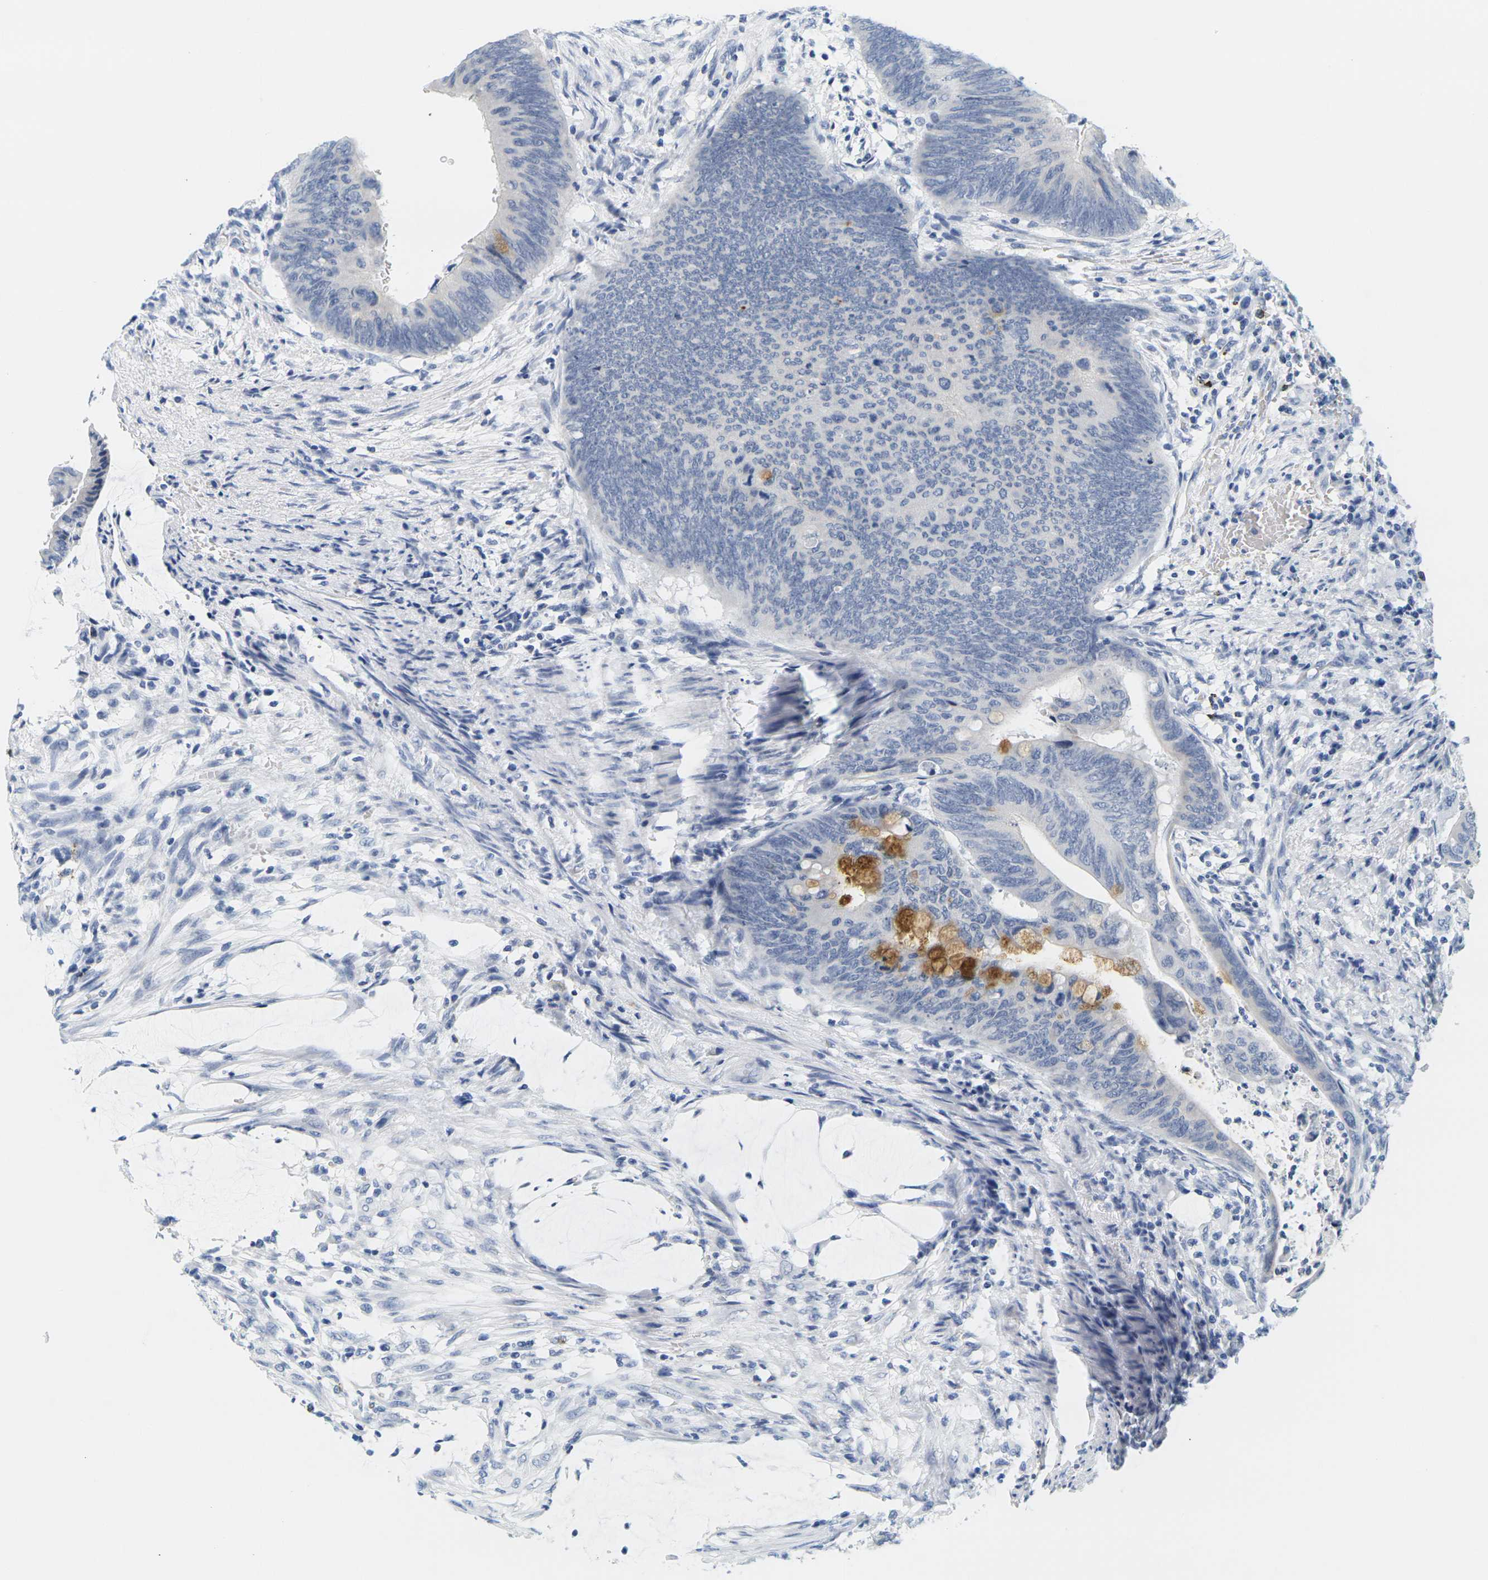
{"staining": {"intensity": "strong", "quantity": "<25%", "location": "cytoplasmic/membranous"}, "tissue": "colorectal cancer", "cell_type": "Tumor cells", "image_type": "cancer", "snomed": [{"axis": "morphology", "description": "Normal tissue, NOS"}, {"axis": "morphology", "description": "Adenocarcinoma, NOS"}, {"axis": "topography", "description": "Rectum"}, {"axis": "topography", "description": "Peripheral nerve tissue"}], "caption": "Protein analysis of colorectal cancer tissue demonstrates strong cytoplasmic/membranous expression in about <25% of tumor cells.", "gene": "HLA-DOB", "patient": {"sex": "male", "age": 92}}